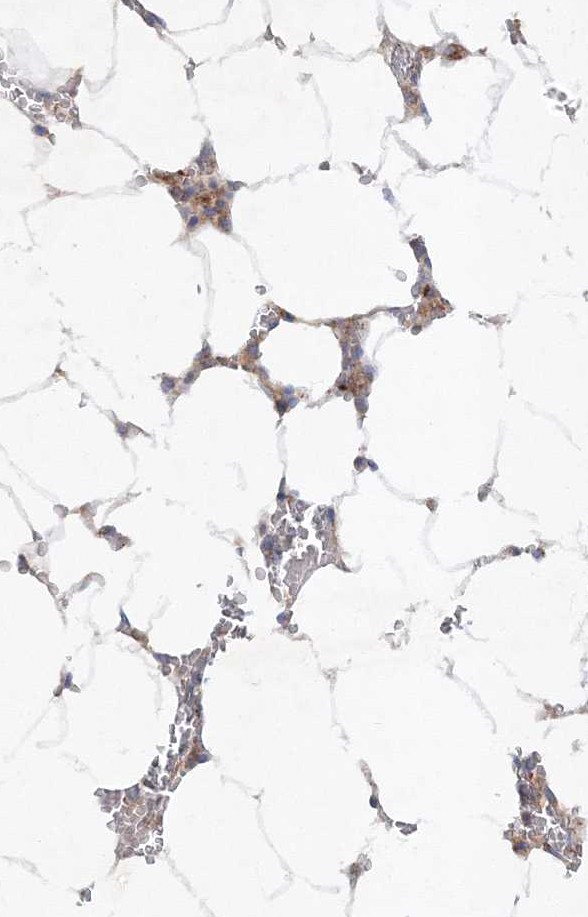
{"staining": {"intensity": "moderate", "quantity": "<25%", "location": "cytoplasmic/membranous"}, "tissue": "bone marrow", "cell_type": "Hematopoietic cells", "image_type": "normal", "snomed": [{"axis": "morphology", "description": "Normal tissue, NOS"}, {"axis": "topography", "description": "Bone marrow"}], "caption": "Immunohistochemistry micrograph of unremarkable bone marrow: human bone marrow stained using IHC demonstrates low levels of moderate protein expression localized specifically in the cytoplasmic/membranous of hematopoietic cells, appearing as a cytoplasmic/membranous brown color.", "gene": "SEC23IP", "patient": {"sex": "male", "age": 70}}